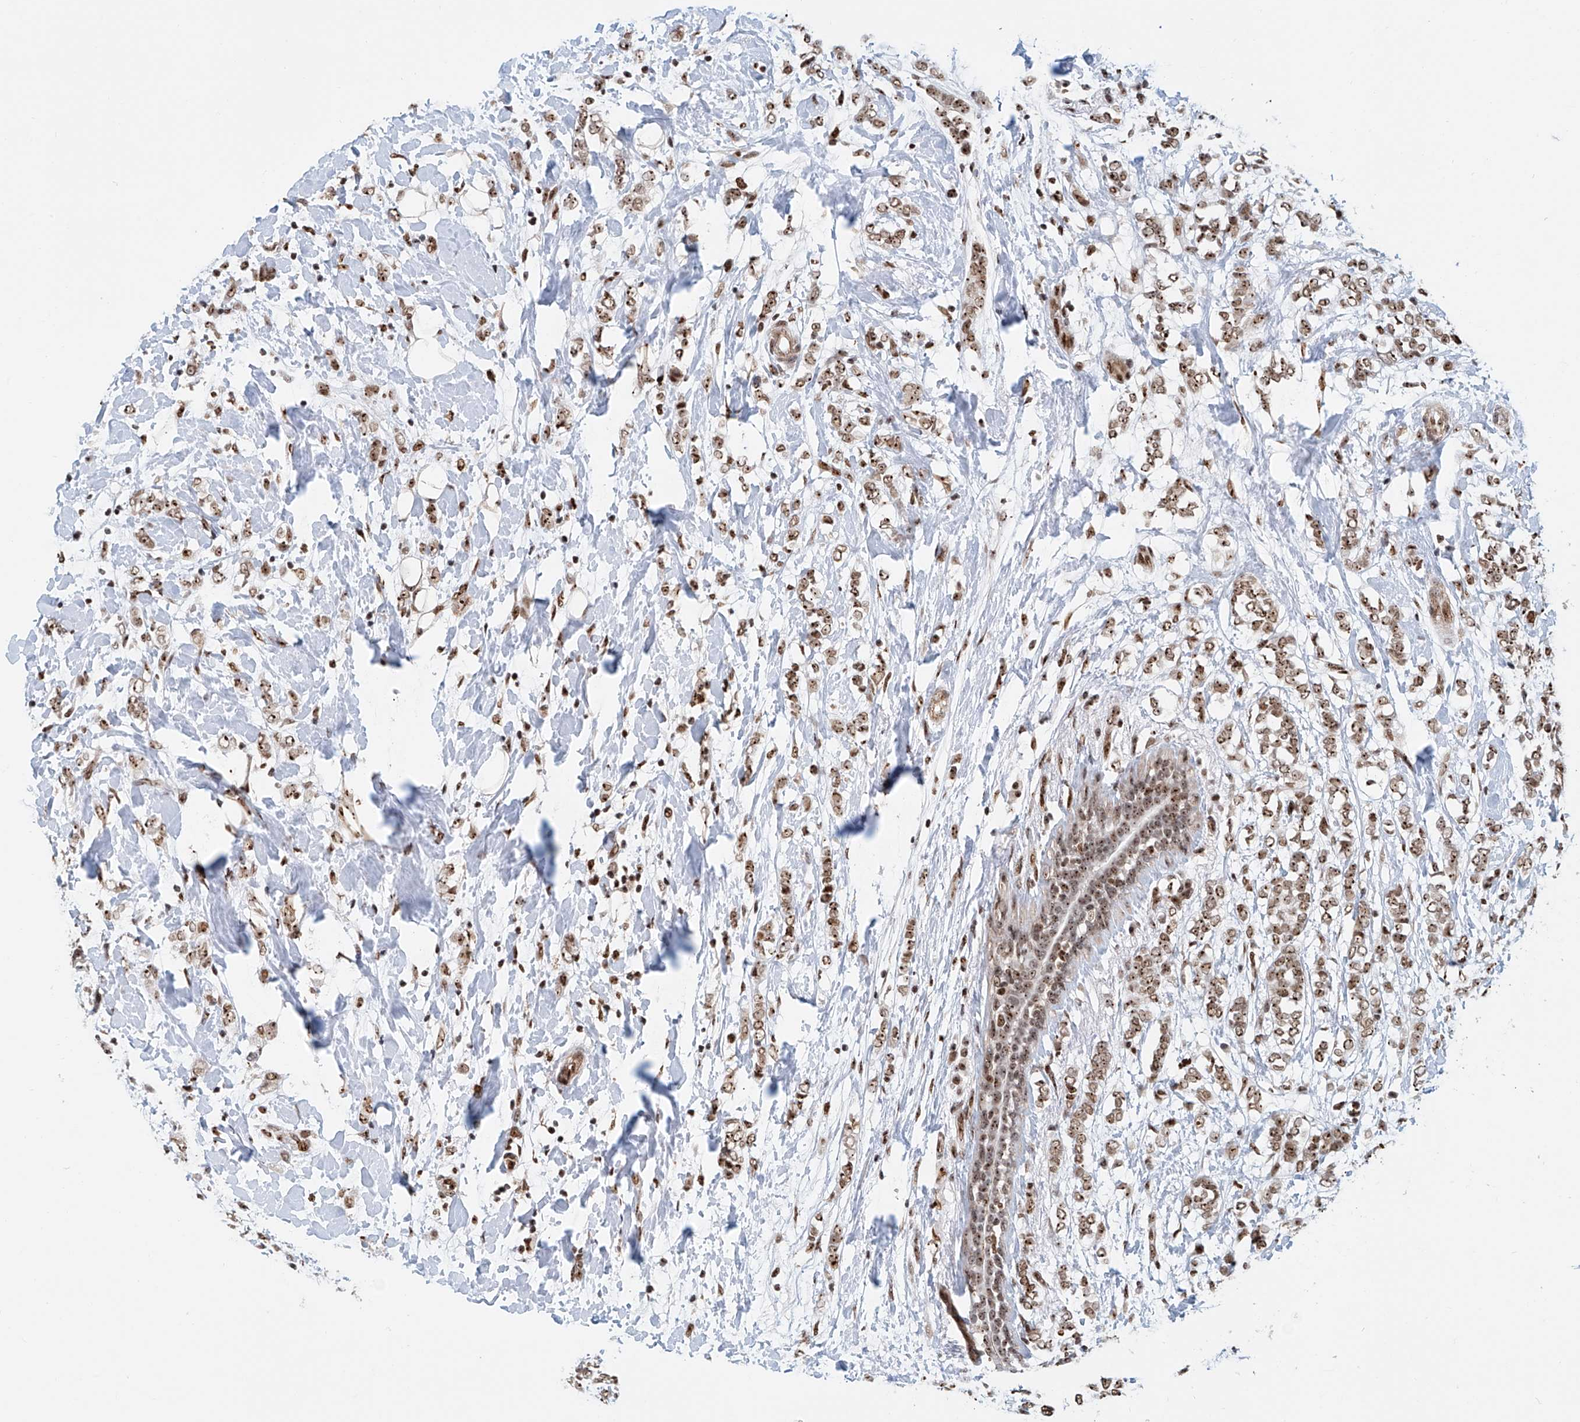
{"staining": {"intensity": "moderate", "quantity": ">75%", "location": "nuclear"}, "tissue": "breast cancer", "cell_type": "Tumor cells", "image_type": "cancer", "snomed": [{"axis": "morphology", "description": "Normal tissue, NOS"}, {"axis": "morphology", "description": "Lobular carcinoma"}, {"axis": "topography", "description": "Breast"}], "caption": "A photomicrograph of human breast lobular carcinoma stained for a protein shows moderate nuclear brown staining in tumor cells.", "gene": "PRUNE2", "patient": {"sex": "female", "age": 47}}